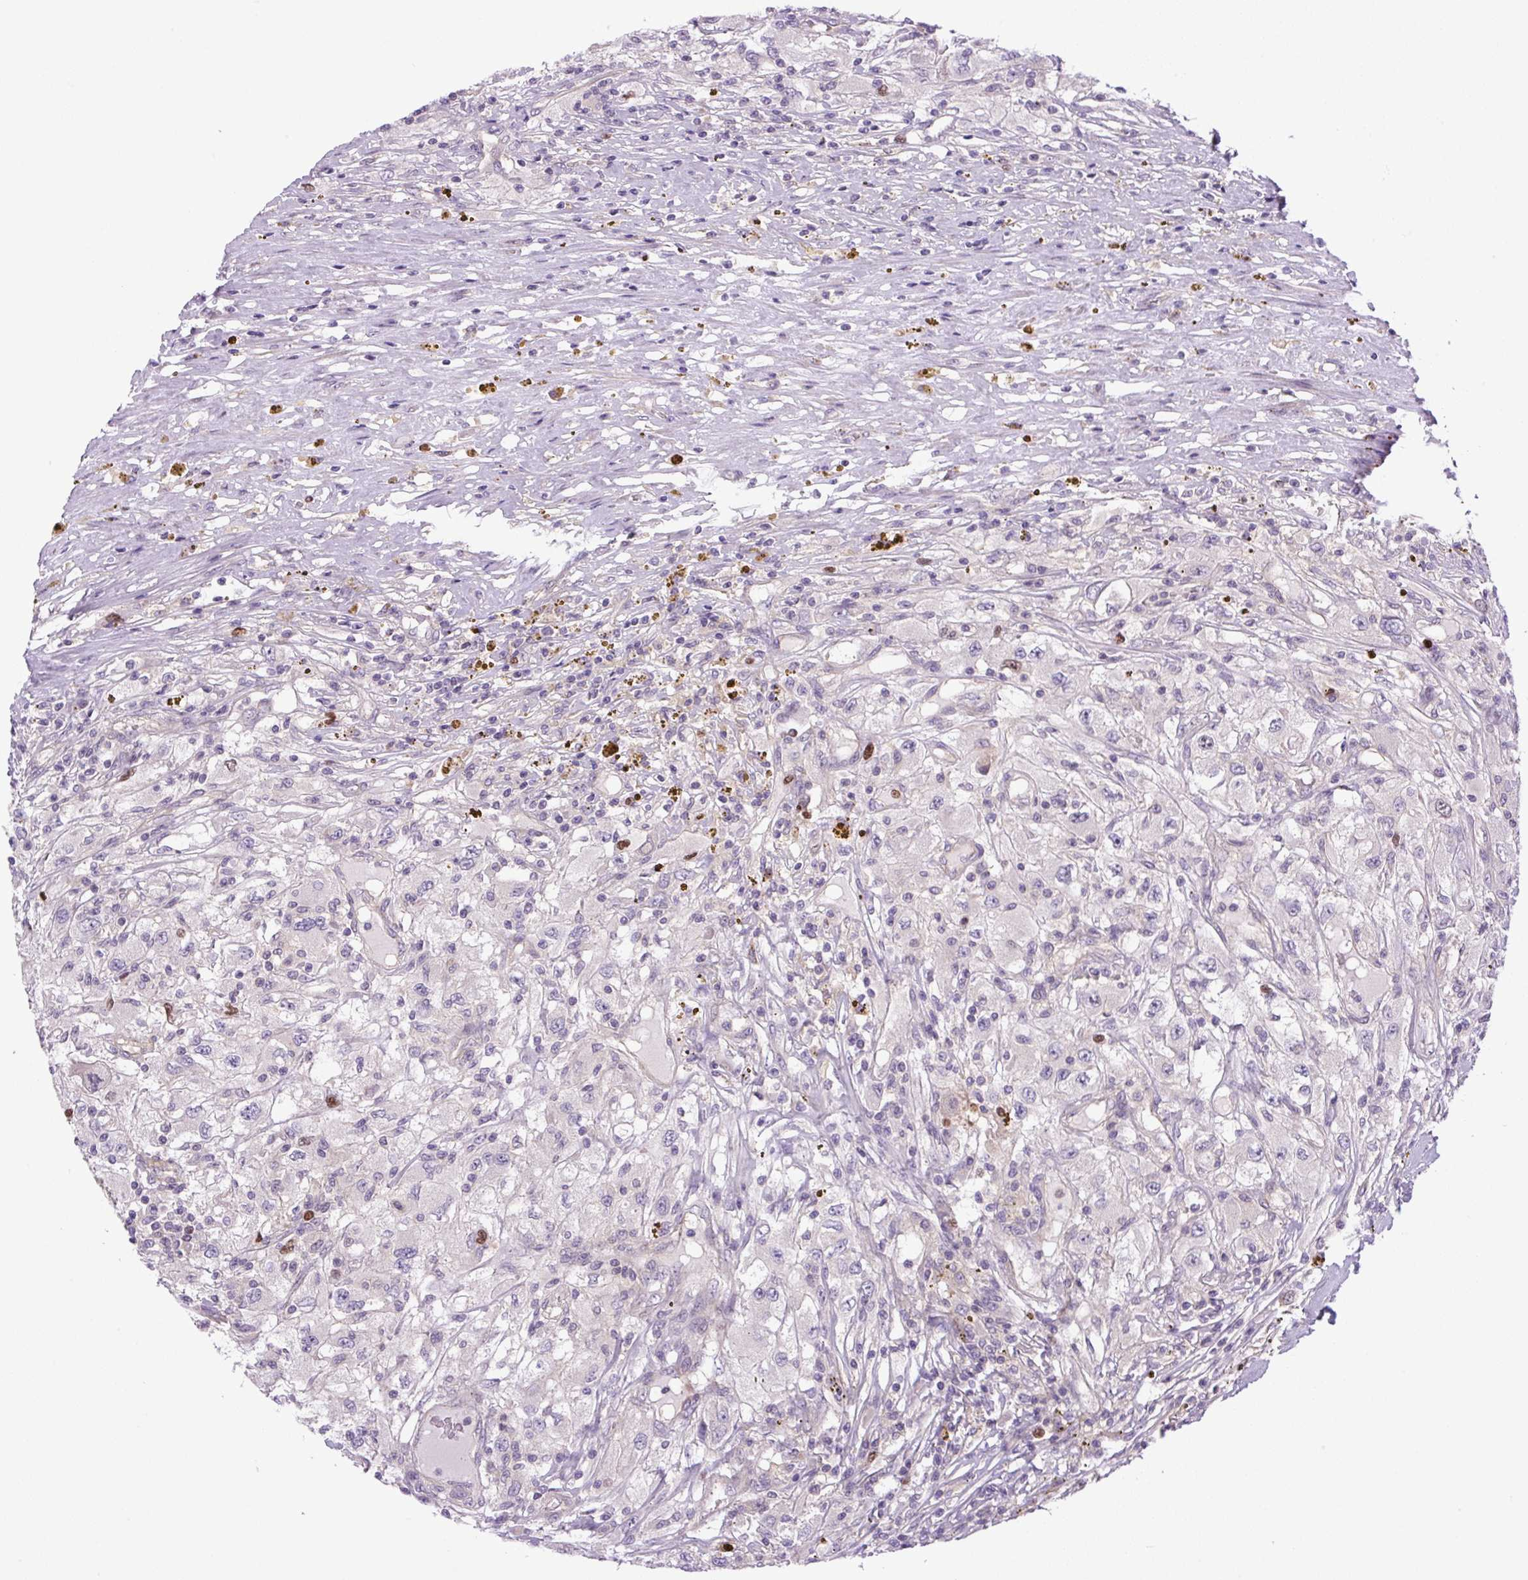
{"staining": {"intensity": "moderate", "quantity": "<25%", "location": "nuclear"}, "tissue": "renal cancer", "cell_type": "Tumor cells", "image_type": "cancer", "snomed": [{"axis": "morphology", "description": "Adenocarcinoma, NOS"}, {"axis": "topography", "description": "Kidney"}], "caption": "Brown immunohistochemical staining in human renal adenocarcinoma reveals moderate nuclear expression in approximately <25% of tumor cells.", "gene": "KIFC1", "patient": {"sex": "female", "age": 67}}